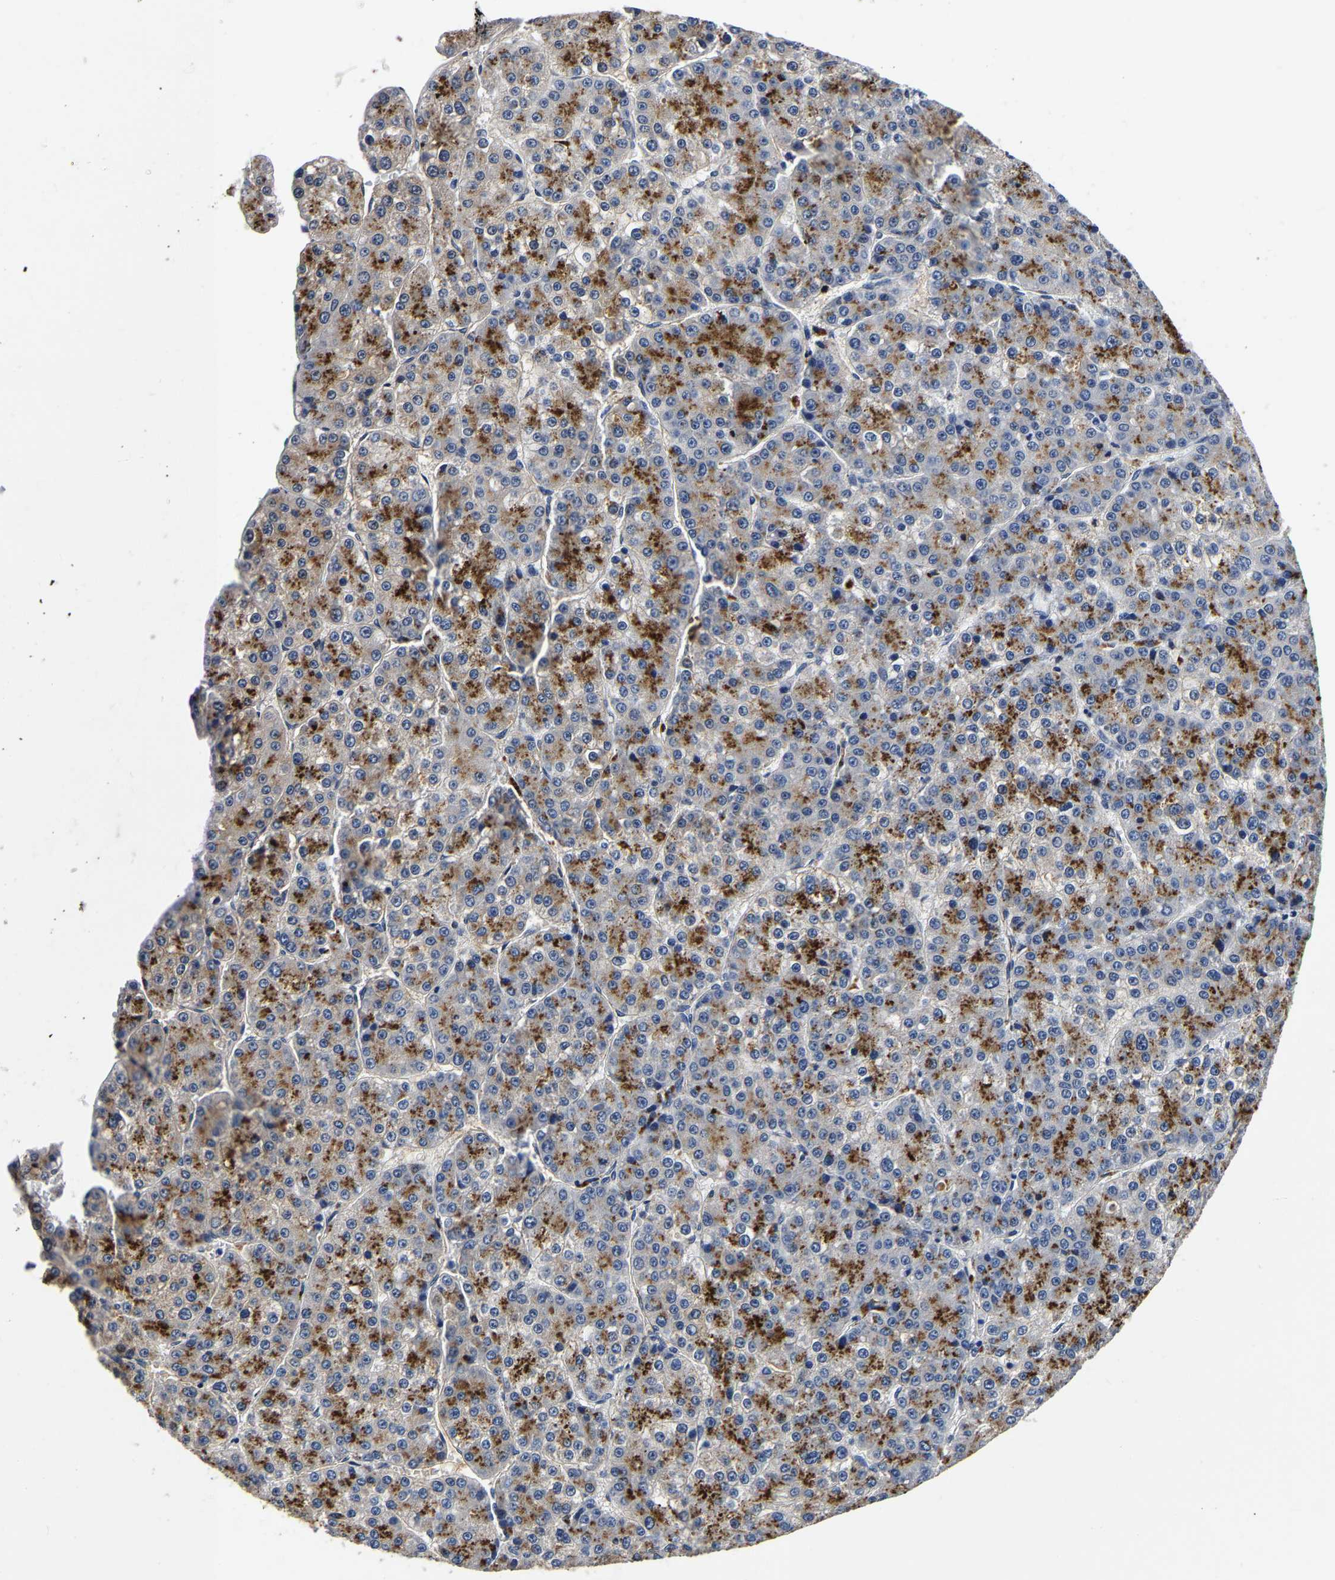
{"staining": {"intensity": "strong", "quantity": ">75%", "location": "cytoplasmic/membranous"}, "tissue": "liver cancer", "cell_type": "Tumor cells", "image_type": "cancer", "snomed": [{"axis": "morphology", "description": "Carcinoma, Hepatocellular, NOS"}, {"axis": "topography", "description": "Liver"}], "caption": "Liver cancer stained with IHC reveals strong cytoplasmic/membranous staining in approximately >75% of tumor cells. The protein is stained brown, and the nuclei are stained in blue (DAB IHC with brightfield microscopy, high magnification).", "gene": "GRN", "patient": {"sex": "female", "age": 73}}